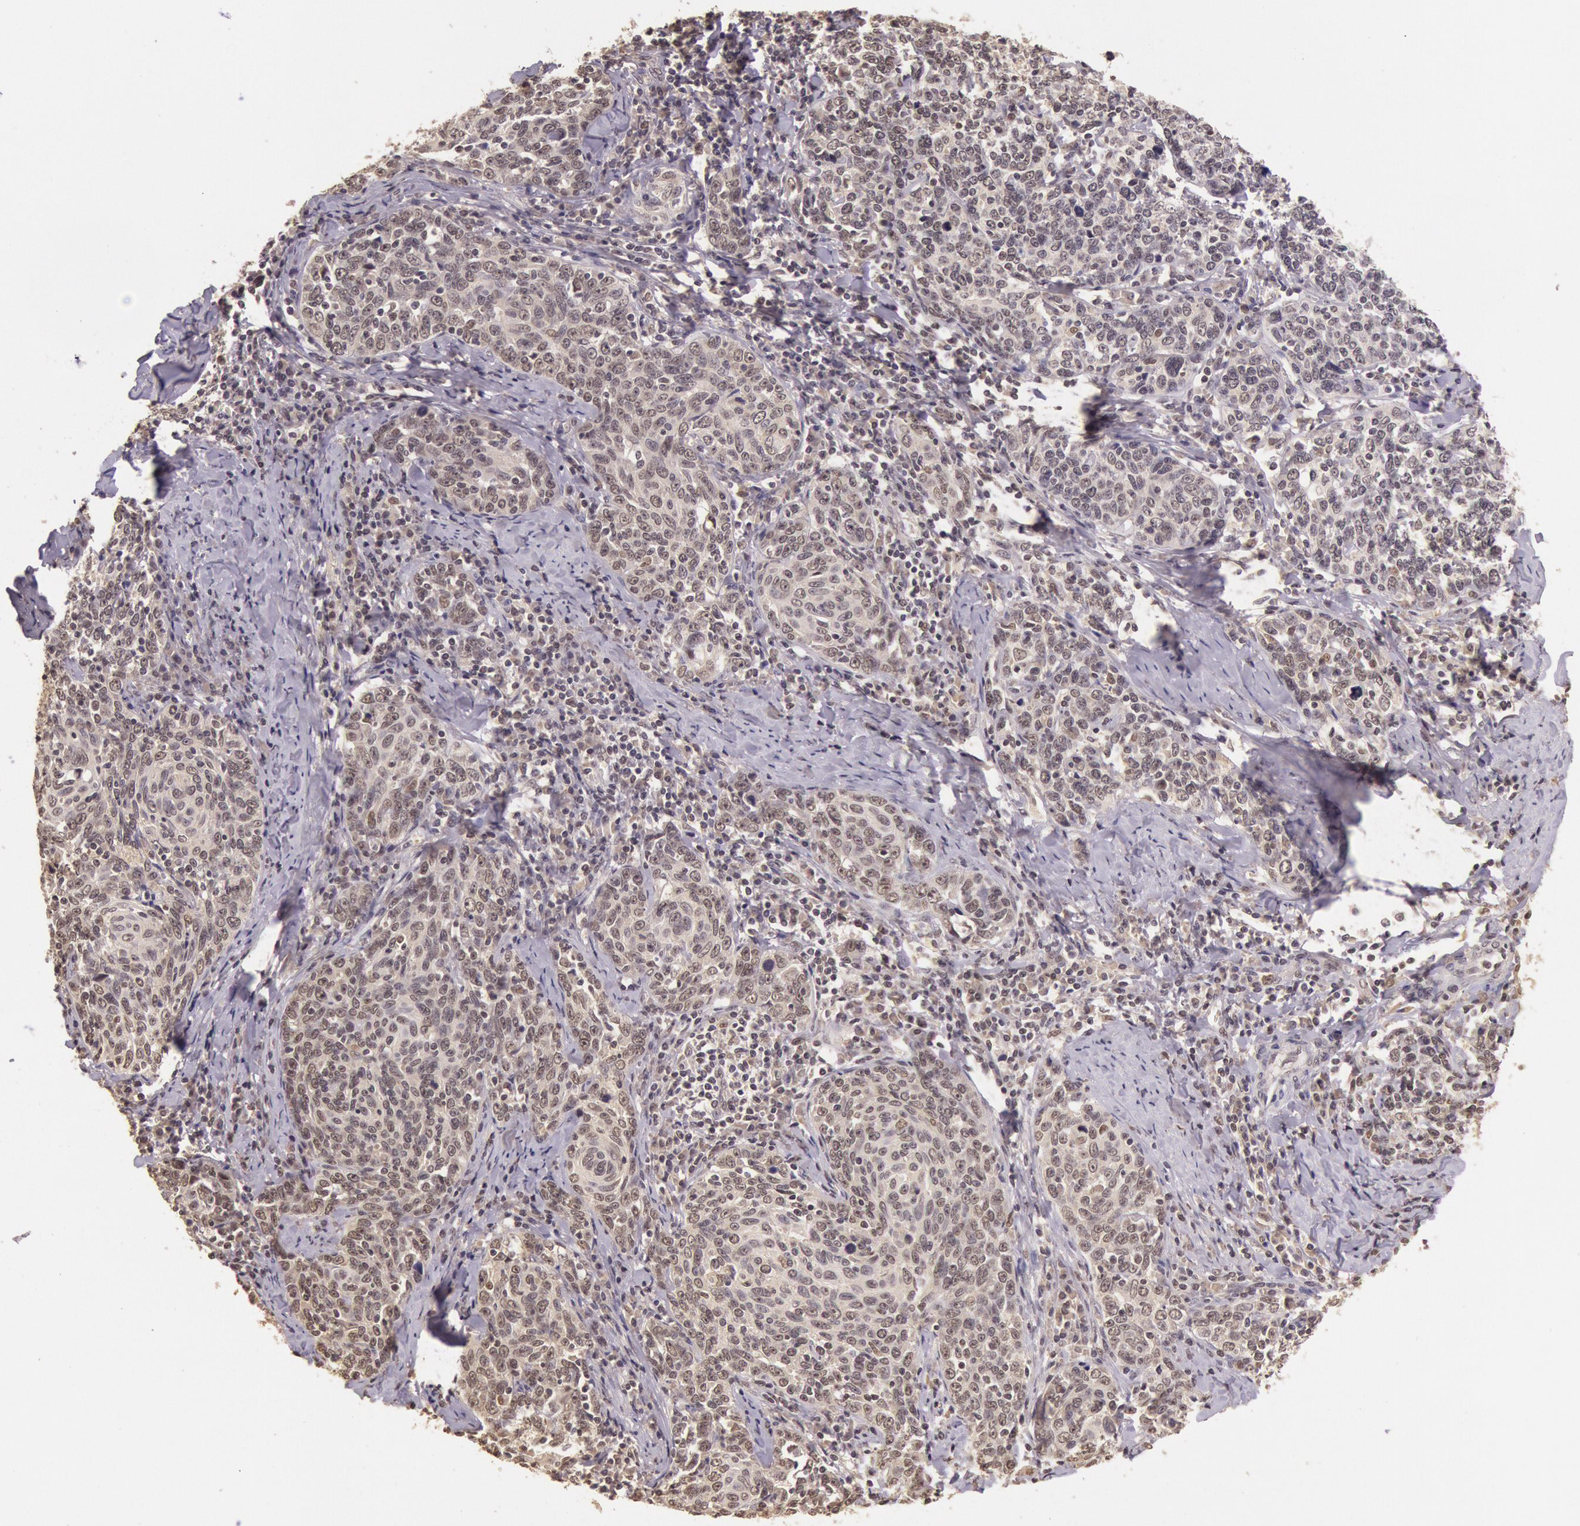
{"staining": {"intensity": "negative", "quantity": "none", "location": "none"}, "tissue": "cervical cancer", "cell_type": "Tumor cells", "image_type": "cancer", "snomed": [{"axis": "morphology", "description": "Squamous cell carcinoma, NOS"}, {"axis": "topography", "description": "Cervix"}], "caption": "High magnification brightfield microscopy of cervical cancer (squamous cell carcinoma) stained with DAB (3,3'-diaminobenzidine) (brown) and counterstained with hematoxylin (blue): tumor cells show no significant staining. (Brightfield microscopy of DAB IHC at high magnification).", "gene": "RTL10", "patient": {"sex": "female", "age": 41}}